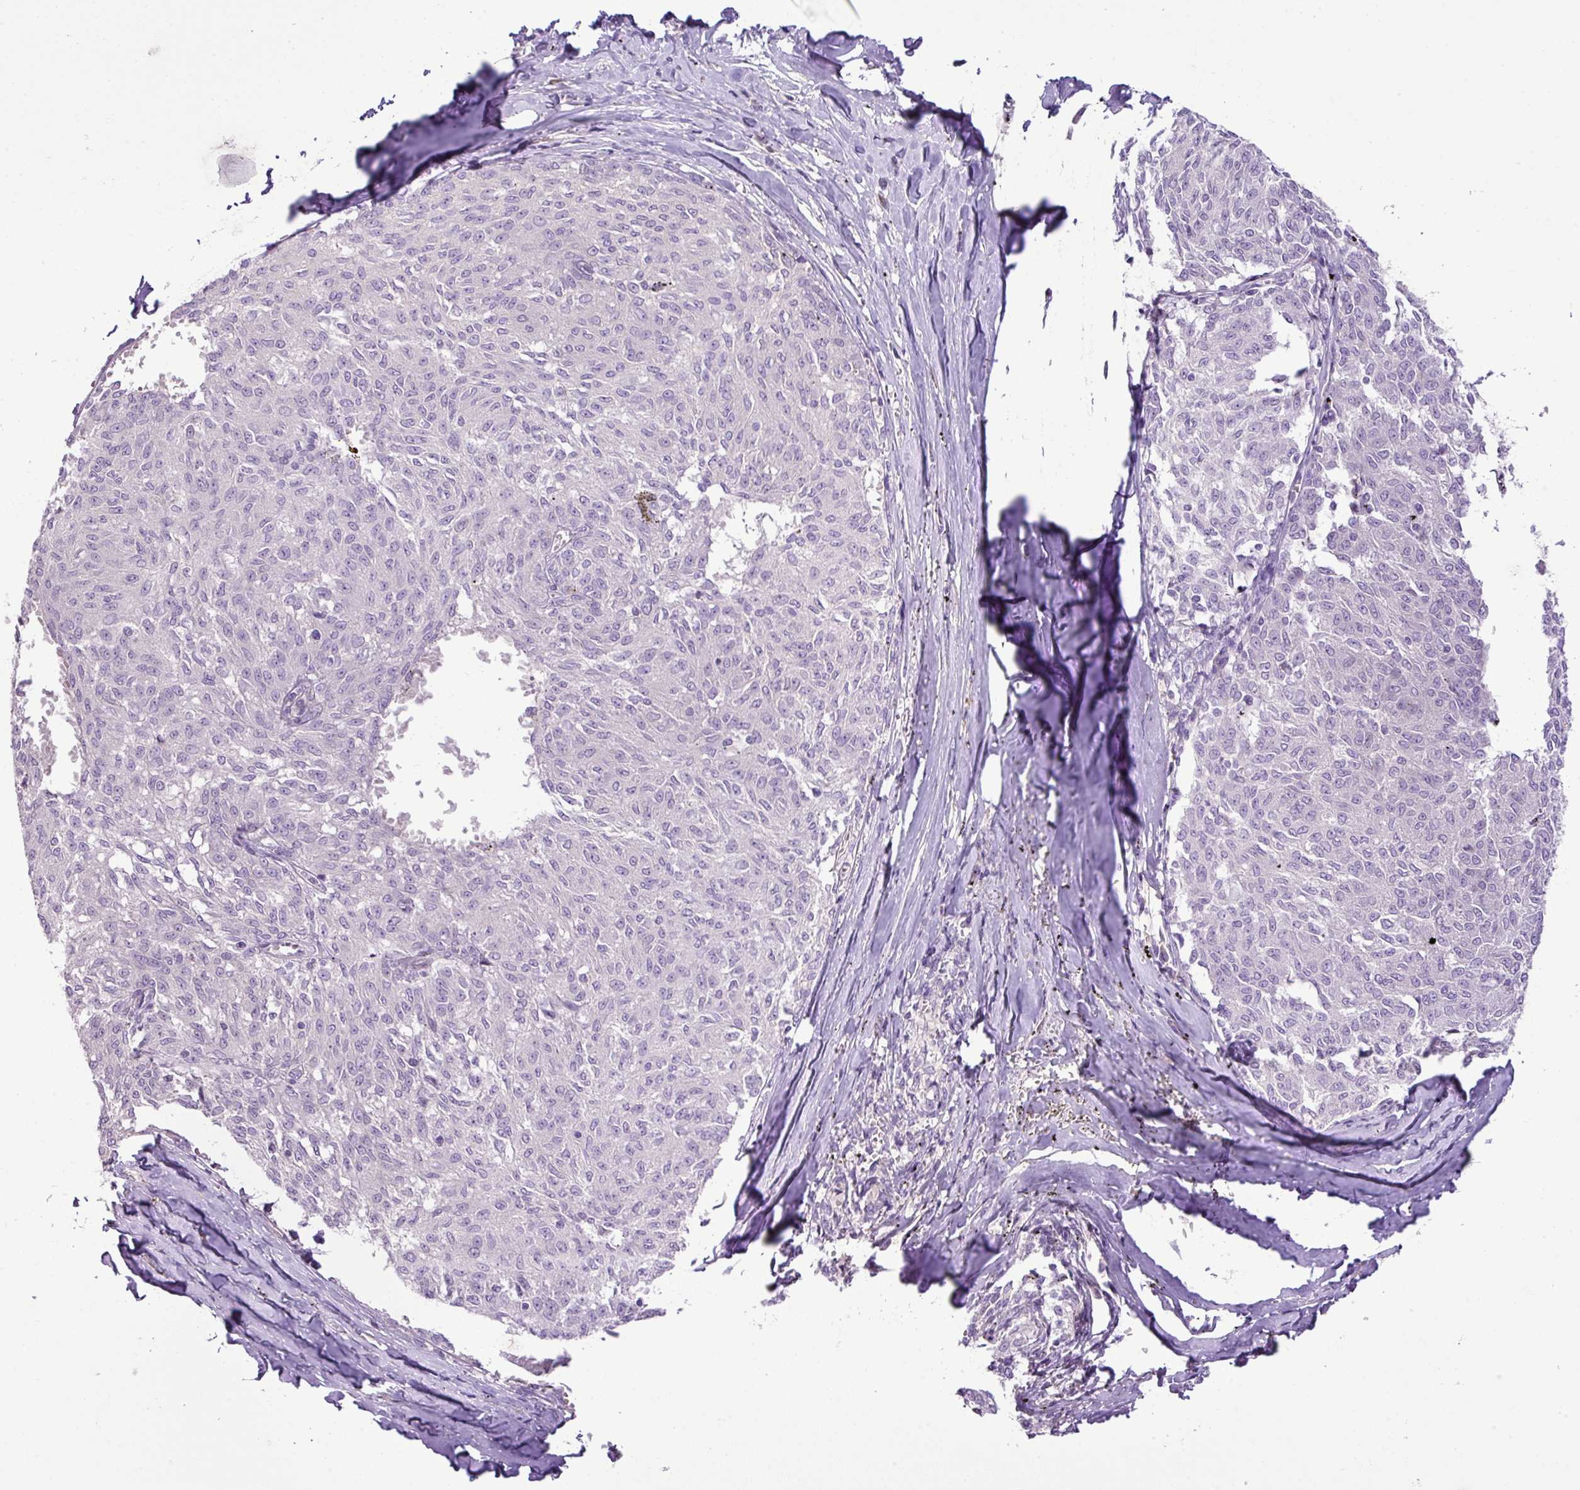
{"staining": {"intensity": "negative", "quantity": "none", "location": "none"}, "tissue": "melanoma", "cell_type": "Tumor cells", "image_type": "cancer", "snomed": [{"axis": "morphology", "description": "Malignant melanoma, NOS"}, {"axis": "topography", "description": "Skin"}], "caption": "Melanoma was stained to show a protein in brown. There is no significant staining in tumor cells.", "gene": "DNAJB13", "patient": {"sex": "female", "age": 72}}